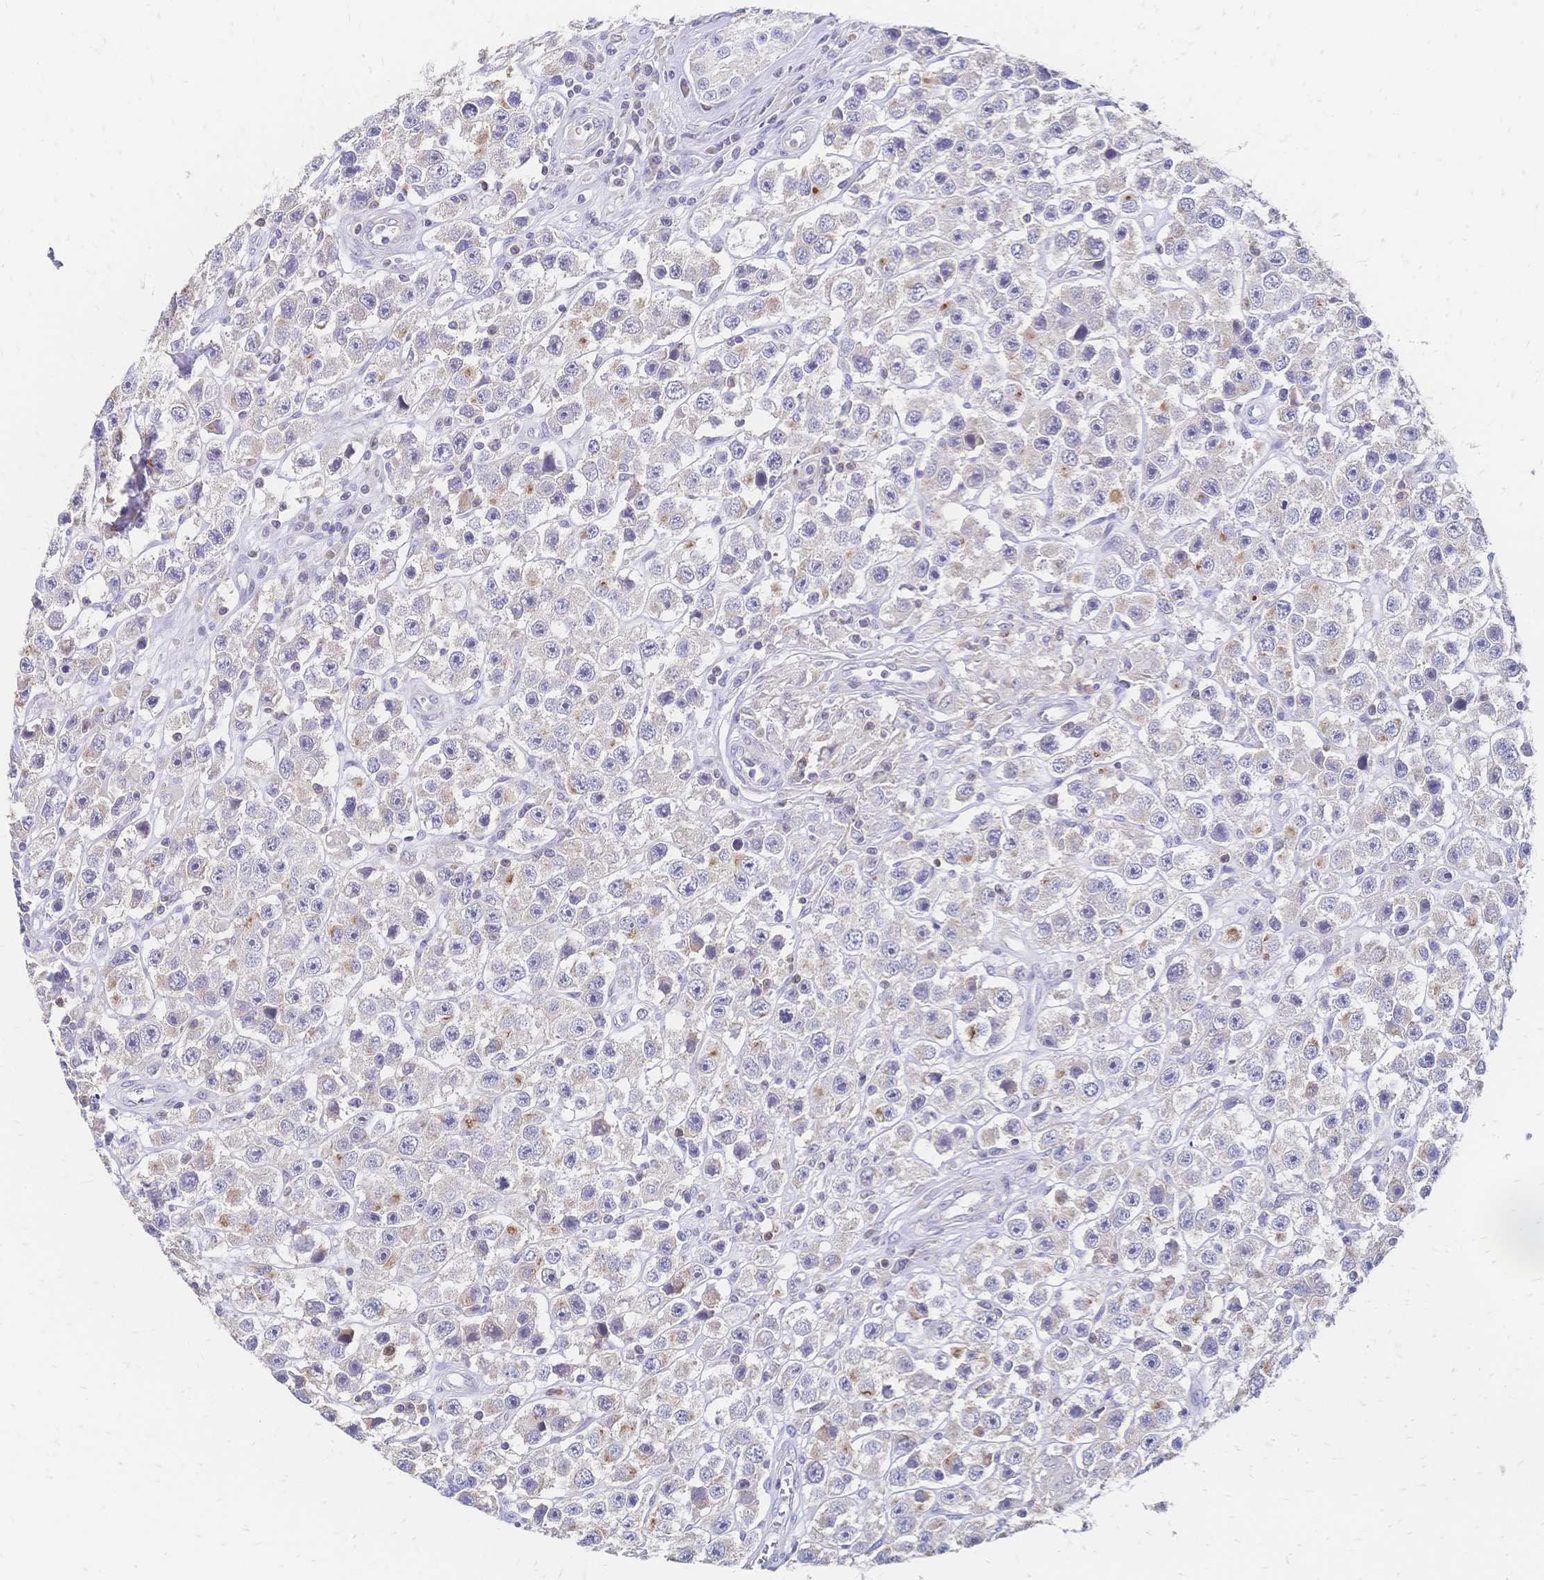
{"staining": {"intensity": "weak", "quantity": "25%-75%", "location": "cytoplasmic/membranous"}, "tissue": "testis cancer", "cell_type": "Tumor cells", "image_type": "cancer", "snomed": [{"axis": "morphology", "description": "Seminoma, NOS"}, {"axis": "topography", "description": "Testis"}], "caption": "High-magnification brightfield microscopy of testis cancer (seminoma) stained with DAB (3,3'-diaminobenzidine) (brown) and counterstained with hematoxylin (blue). tumor cells exhibit weak cytoplasmic/membranous expression is appreciated in about25%-75% of cells.", "gene": "DTNB", "patient": {"sex": "male", "age": 45}}